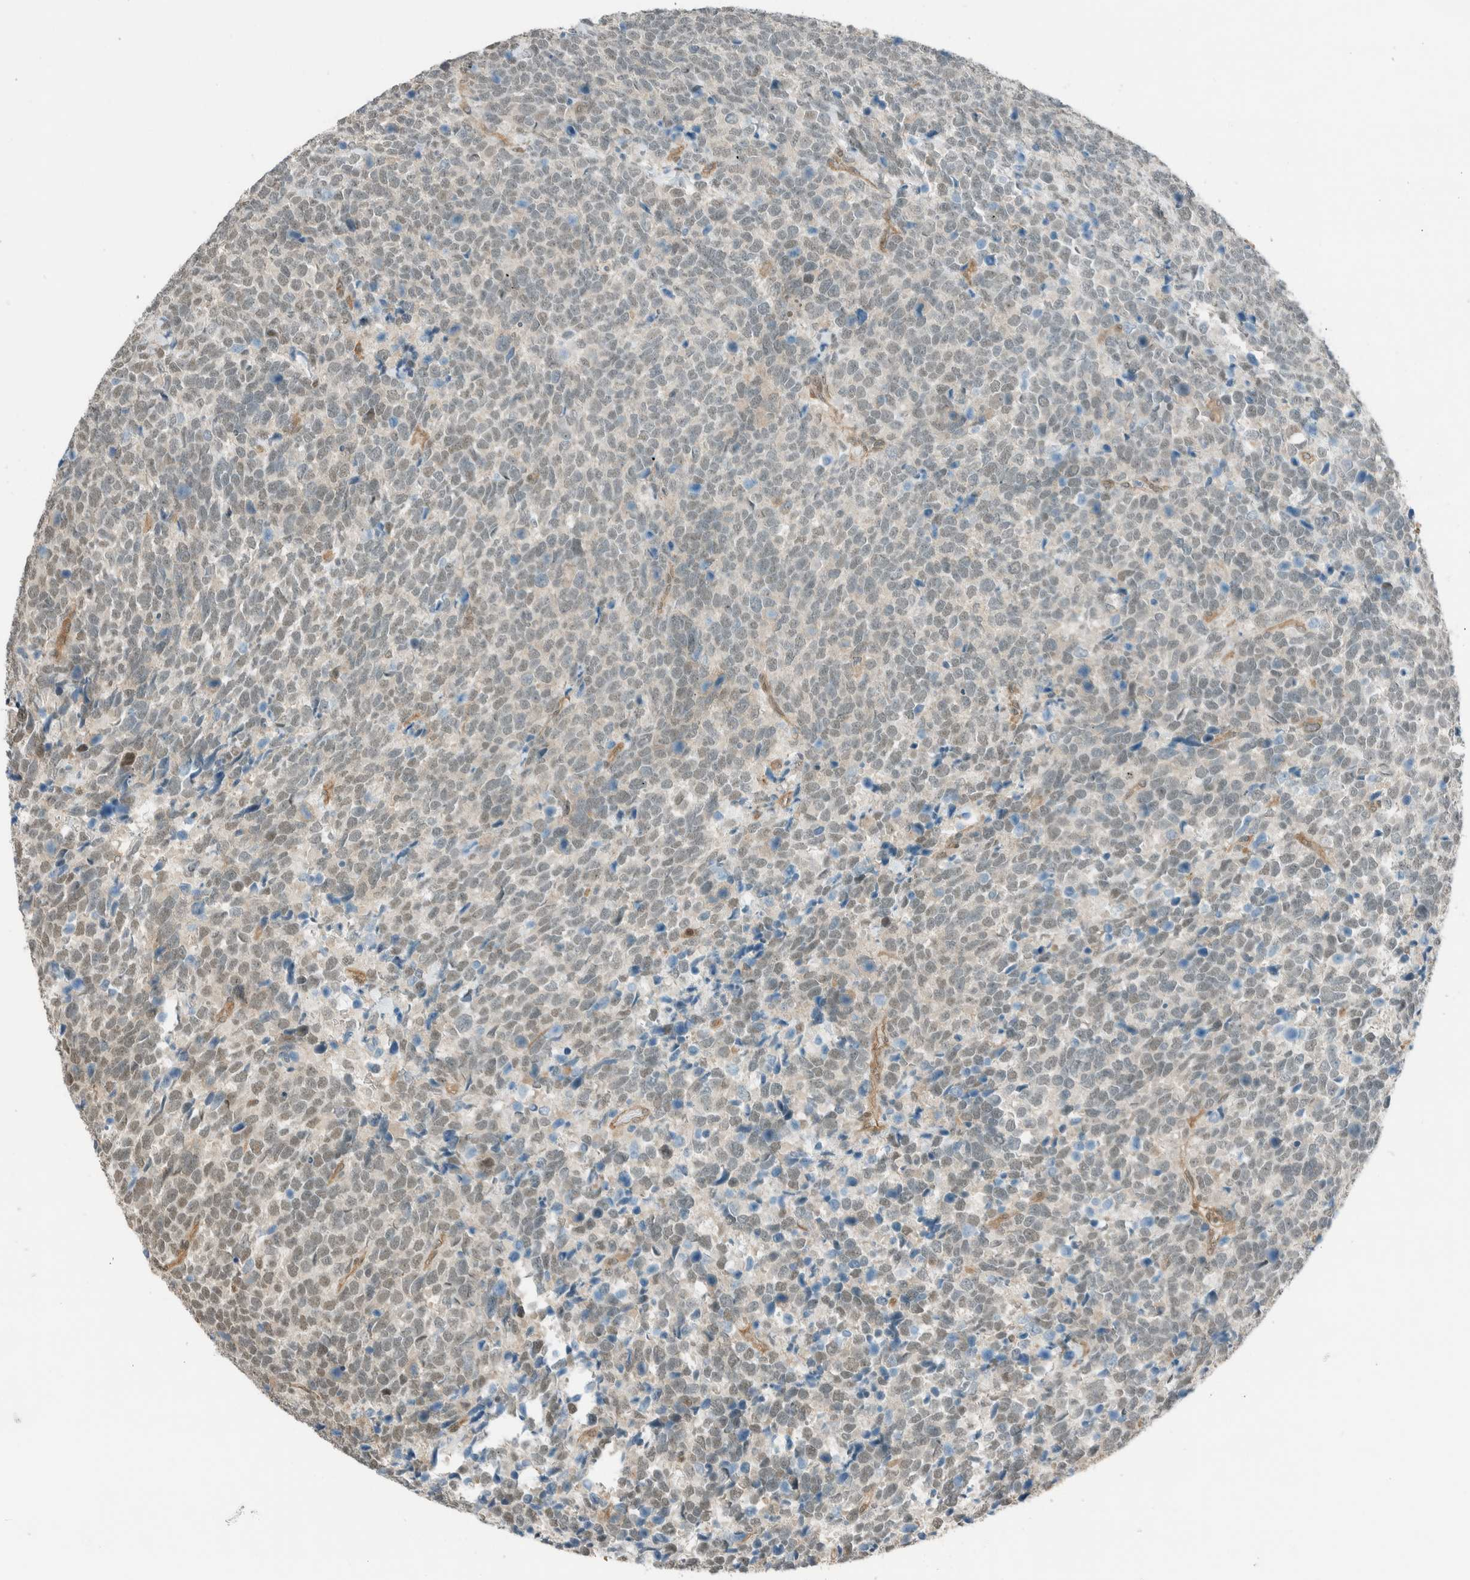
{"staining": {"intensity": "weak", "quantity": "25%-75%", "location": "cytoplasmic/membranous,nuclear"}, "tissue": "urothelial cancer", "cell_type": "Tumor cells", "image_type": "cancer", "snomed": [{"axis": "morphology", "description": "Urothelial carcinoma, High grade"}, {"axis": "topography", "description": "Urinary bladder"}], "caption": "A brown stain shows weak cytoplasmic/membranous and nuclear staining of a protein in human high-grade urothelial carcinoma tumor cells.", "gene": "NIBAN2", "patient": {"sex": "female", "age": 82}}